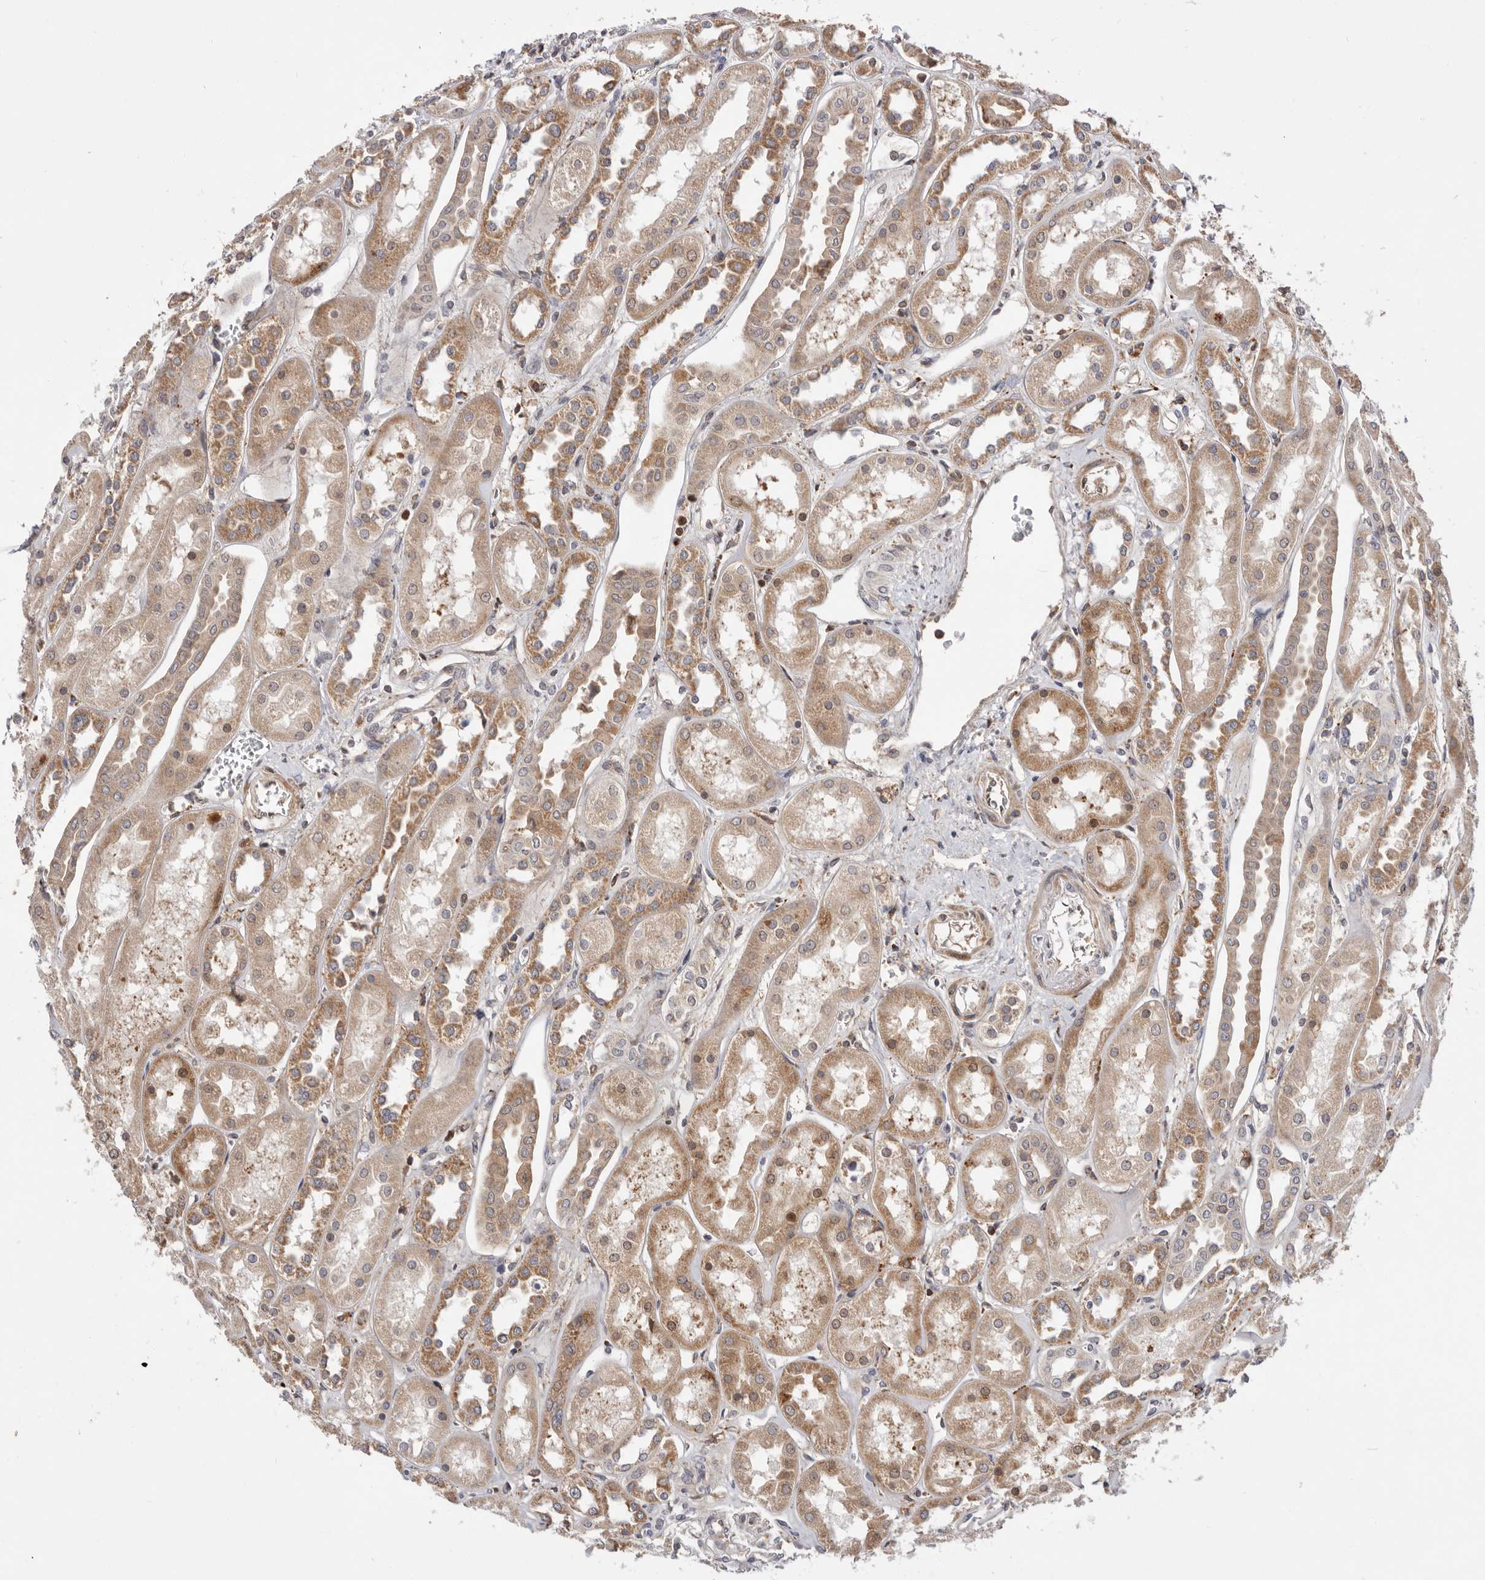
{"staining": {"intensity": "negative", "quantity": "none", "location": "none"}, "tissue": "kidney", "cell_type": "Cells in glomeruli", "image_type": "normal", "snomed": [{"axis": "morphology", "description": "Normal tissue, NOS"}, {"axis": "topography", "description": "Kidney"}], "caption": "Immunohistochemistry (IHC) photomicrograph of normal human kidney stained for a protein (brown), which demonstrates no expression in cells in glomeruli.", "gene": "RNF213", "patient": {"sex": "male", "age": 70}}